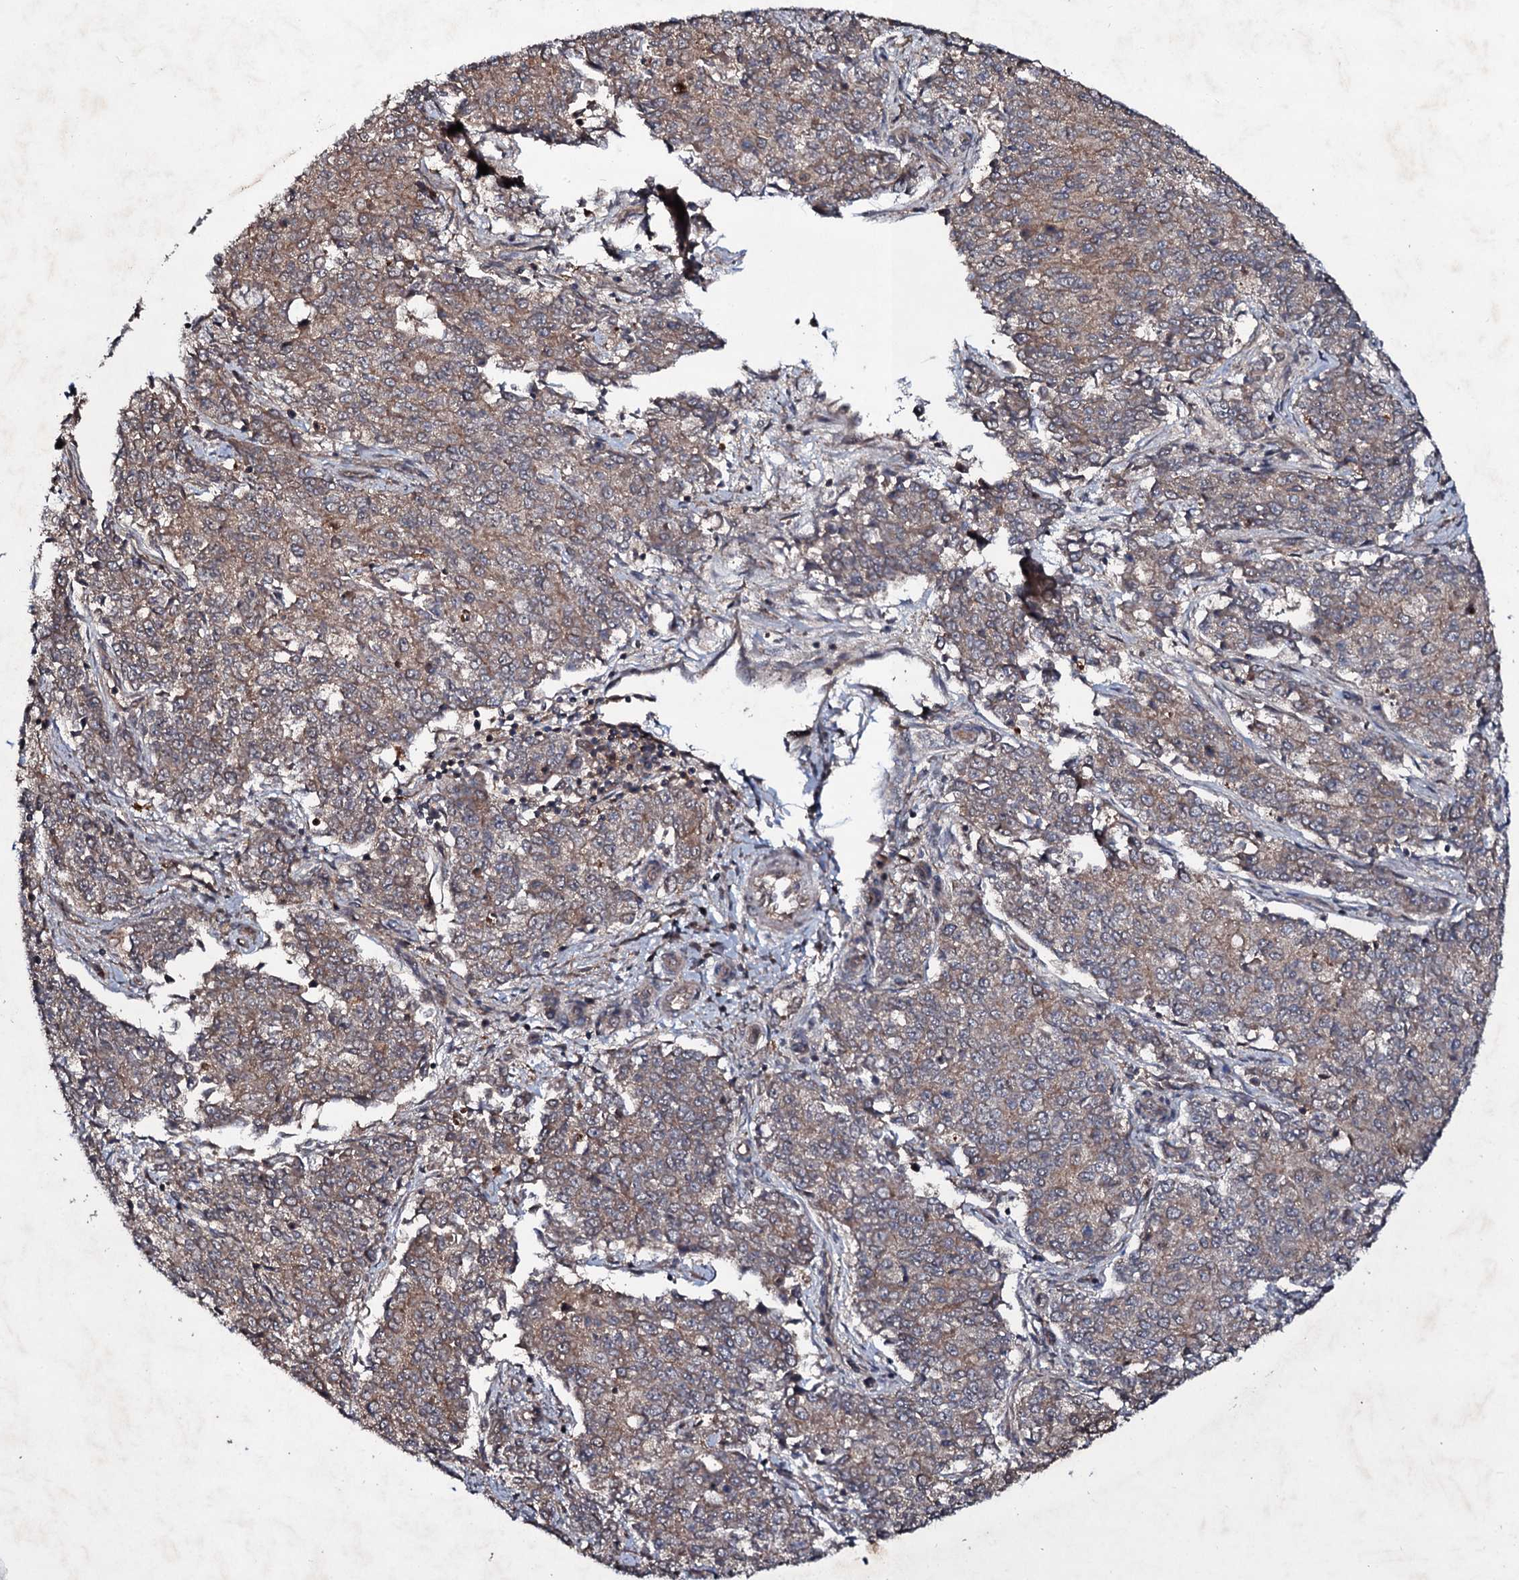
{"staining": {"intensity": "moderate", "quantity": ">75%", "location": "cytoplasmic/membranous"}, "tissue": "endometrial cancer", "cell_type": "Tumor cells", "image_type": "cancer", "snomed": [{"axis": "morphology", "description": "Adenocarcinoma, NOS"}, {"axis": "topography", "description": "Endometrium"}], "caption": "Endometrial cancer (adenocarcinoma) stained with DAB (3,3'-diaminobenzidine) IHC reveals medium levels of moderate cytoplasmic/membranous staining in approximately >75% of tumor cells.", "gene": "SNAP23", "patient": {"sex": "female", "age": 50}}